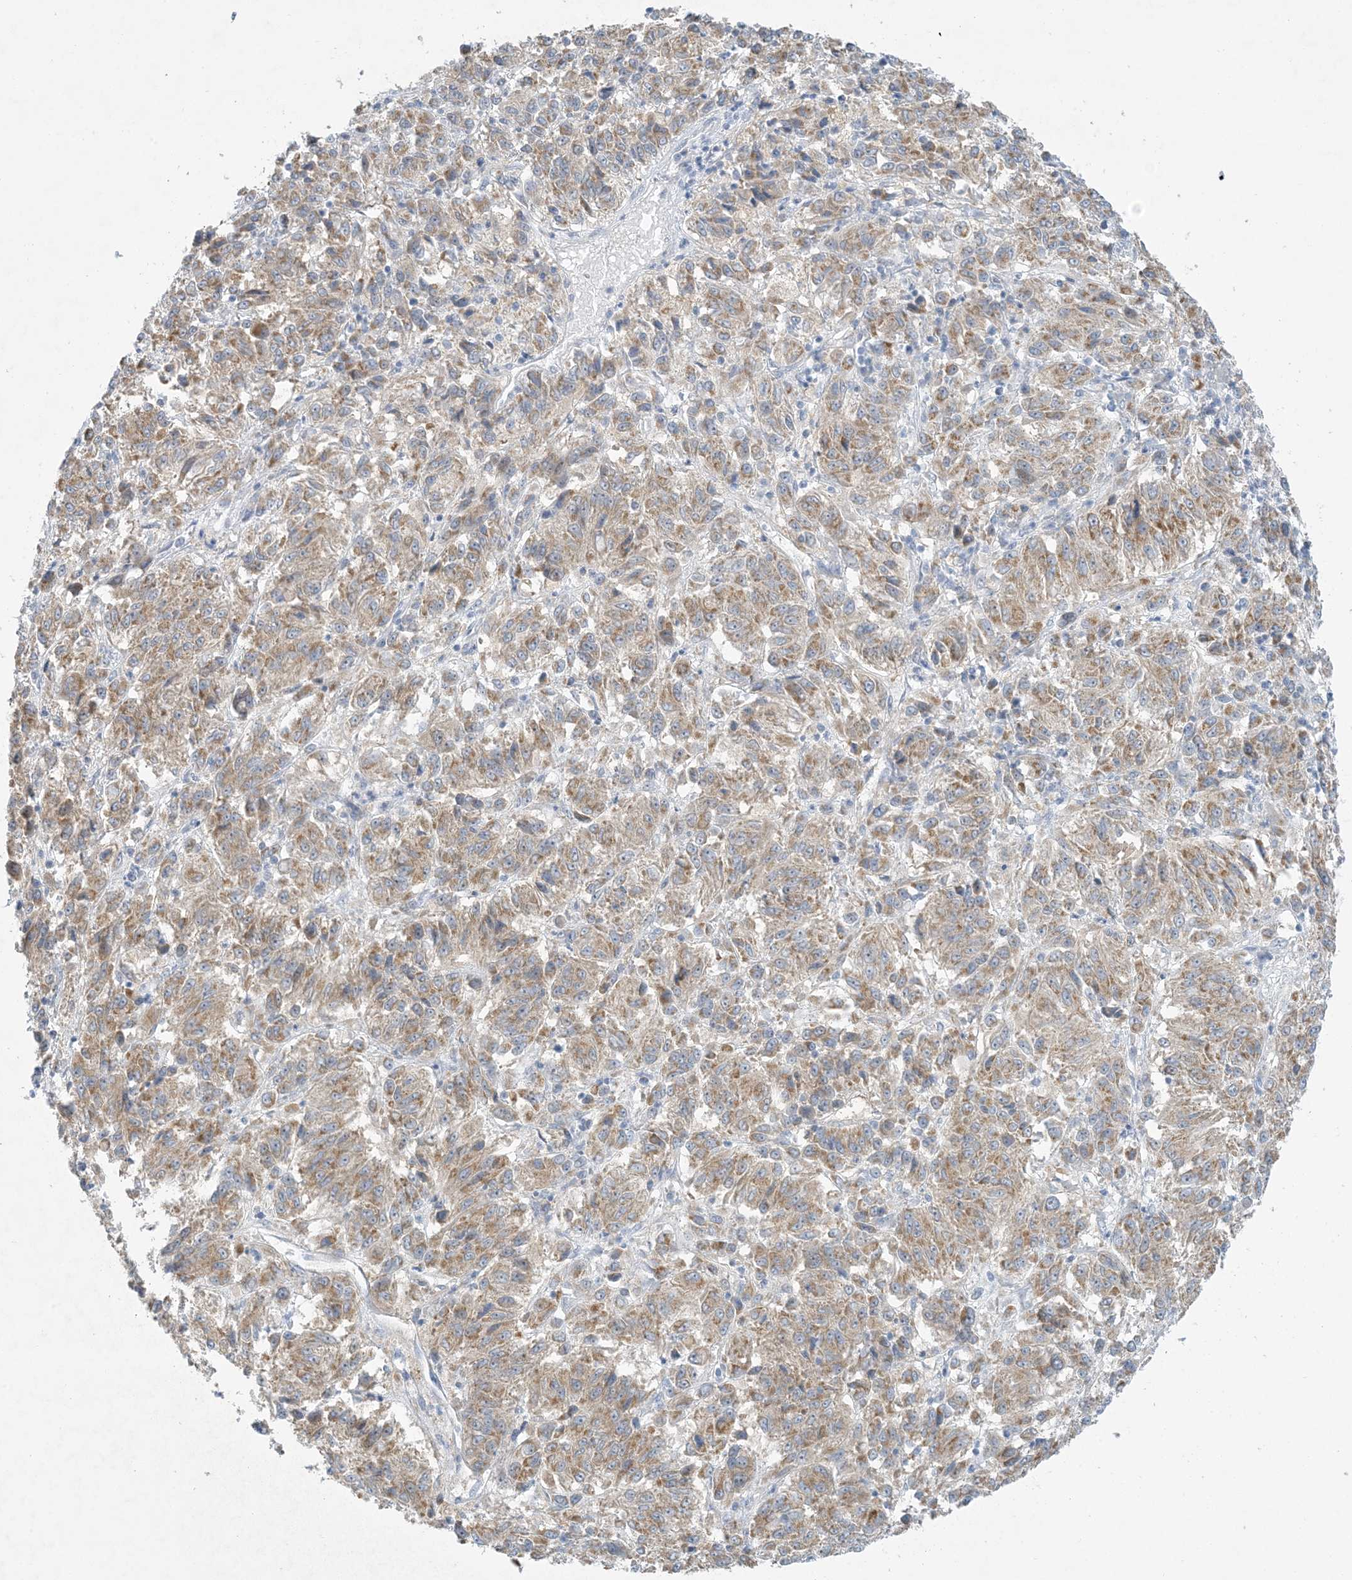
{"staining": {"intensity": "moderate", "quantity": ">75%", "location": "cytoplasmic/membranous"}, "tissue": "melanoma", "cell_type": "Tumor cells", "image_type": "cancer", "snomed": [{"axis": "morphology", "description": "Malignant melanoma, Metastatic site"}, {"axis": "topography", "description": "Lung"}], "caption": "Human melanoma stained with a protein marker displays moderate staining in tumor cells.", "gene": "MRPS18A", "patient": {"sex": "male", "age": 64}}